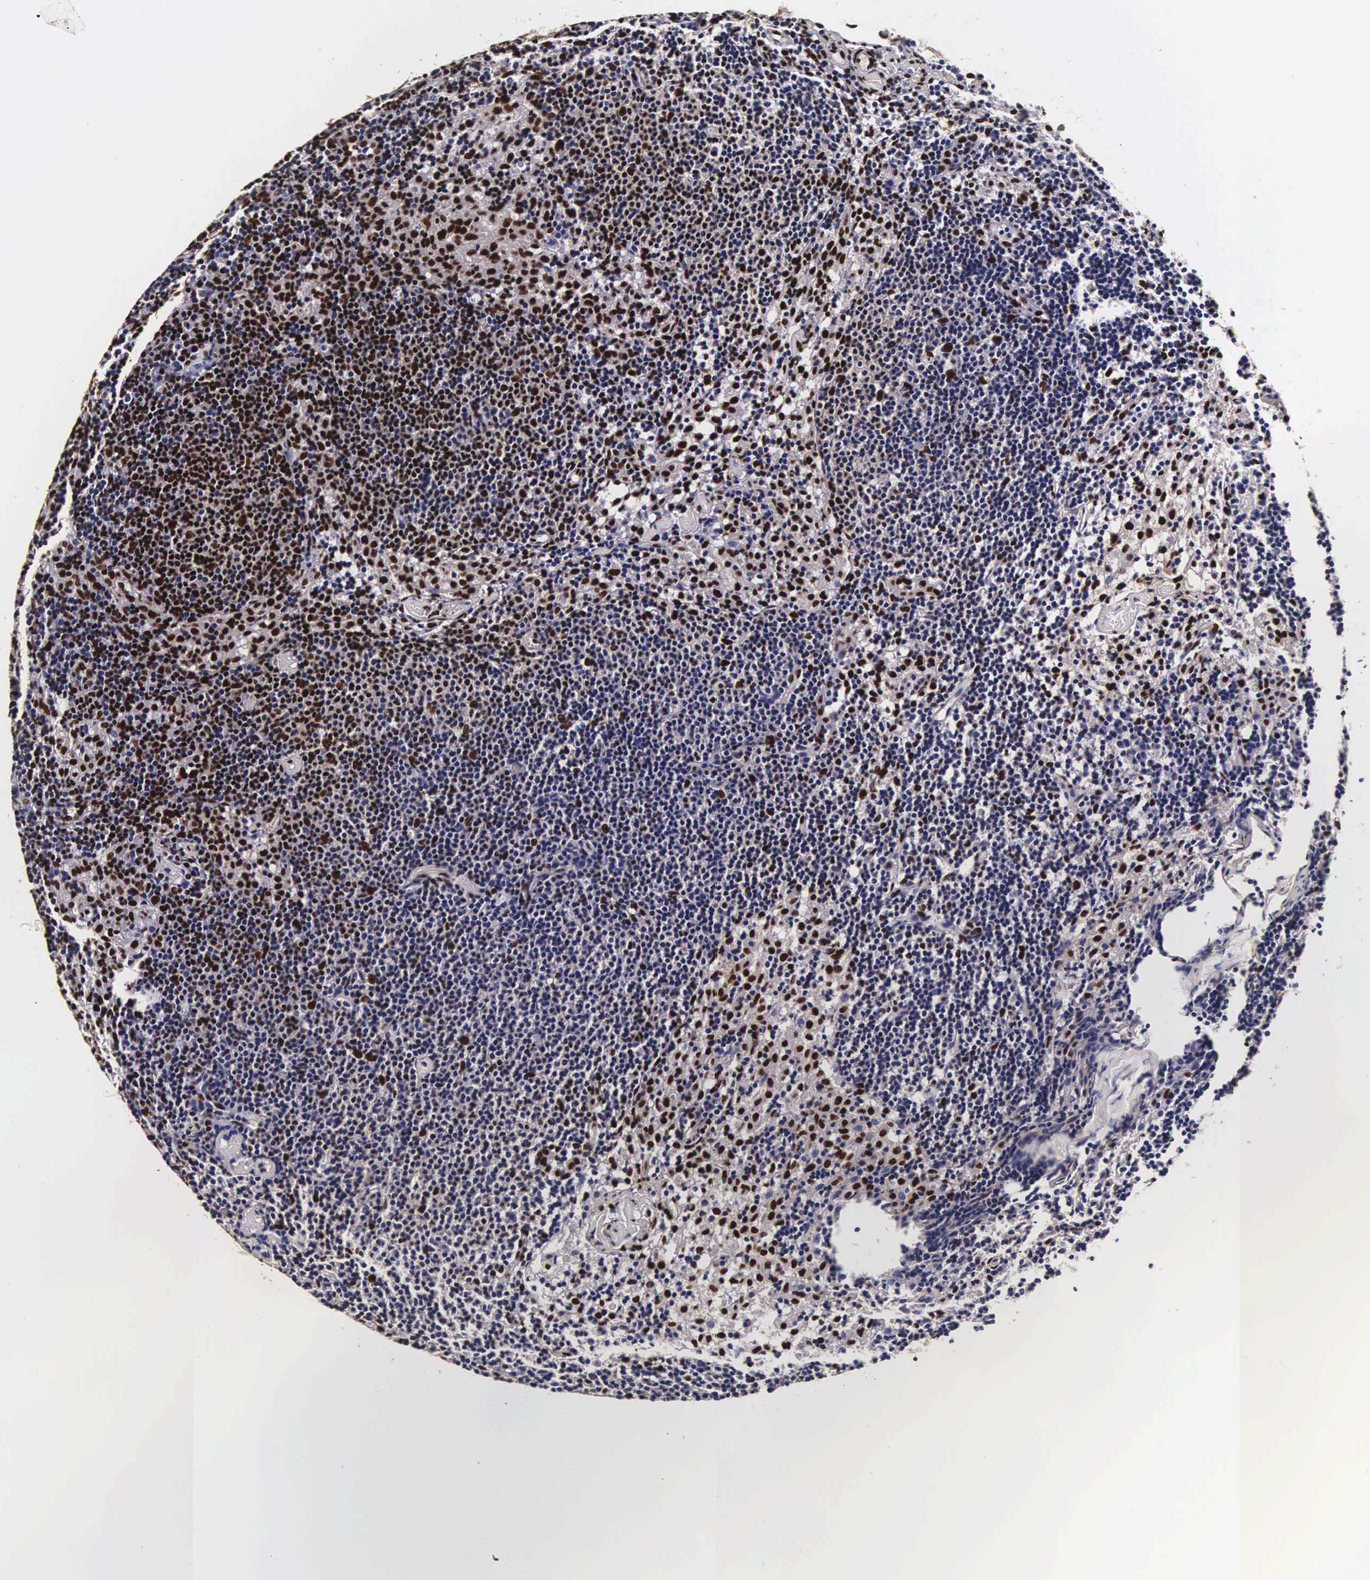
{"staining": {"intensity": "strong", "quantity": "25%-75%", "location": "nuclear"}, "tissue": "lymph node", "cell_type": "Germinal center cells", "image_type": "normal", "snomed": [{"axis": "morphology", "description": "Normal tissue, NOS"}, {"axis": "topography", "description": "Lymph node"}], "caption": "Approximately 25%-75% of germinal center cells in benign lymph node demonstrate strong nuclear protein staining as visualized by brown immunohistochemical staining.", "gene": "BCL2L2", "patient": {"sex": "female", "age": 35}}